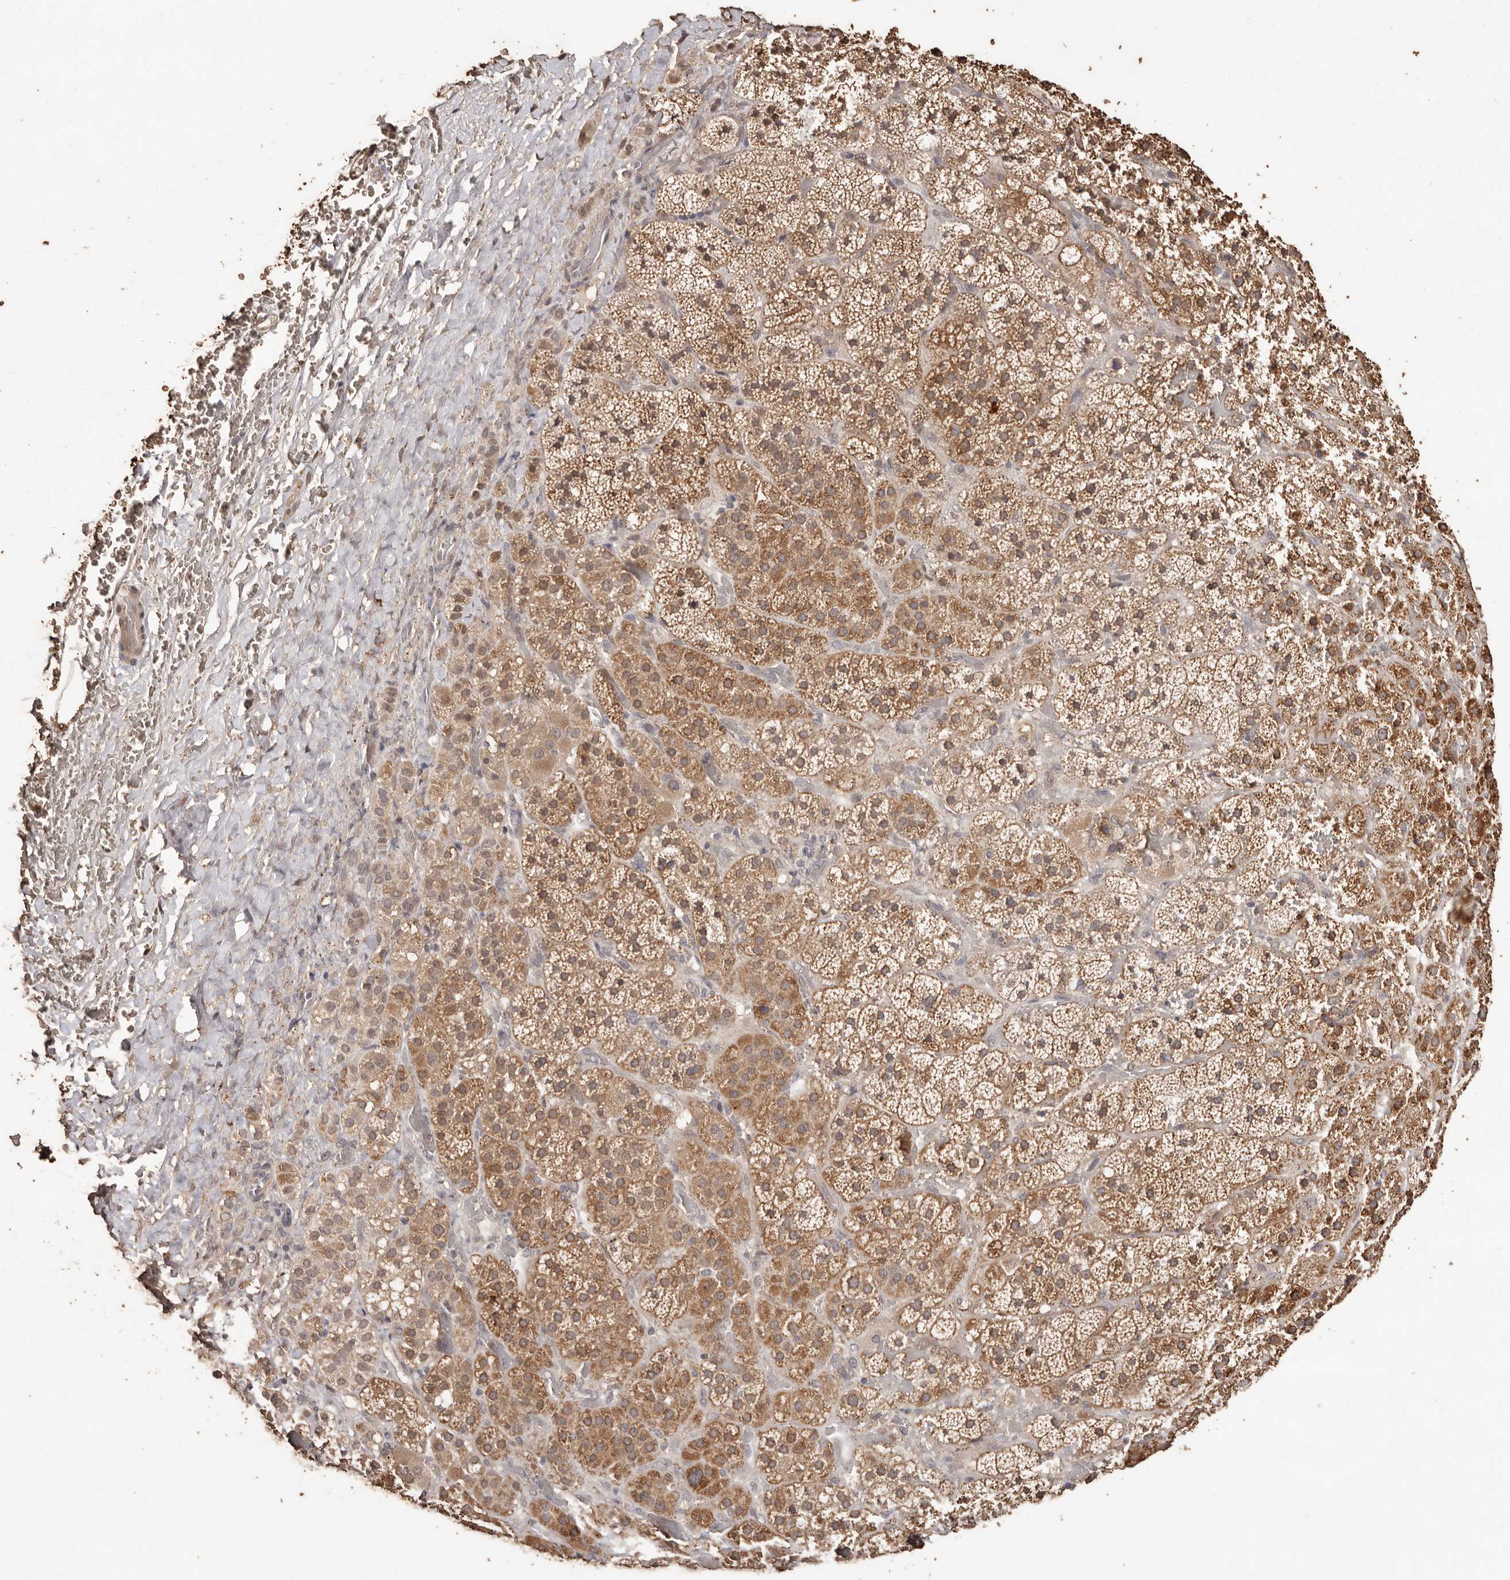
{"staining": {"intensity": "moderate", "quantity": ">75%", "location": "cytoplasmic/membranous"}, "tissue": "adrenal gland", "cell_type": "Glandular cells", "image_type": "normal", "snomed": [{"axis": "morphology", "description": "Normal tissue, NOS"}, {"axis": "topography", "description": "Adrenal gland"}], "caption": "IHC micrograph of unremarkable adrenal gland: adrenal gland stained using IHC reveals medium levels of moderate protein expression localized specifically in the cytoplasmic/membranous of glandular cells, appearing as a cytoplasmic/membranous brown color.", "gene": "PKDCC", "patient": {"sex": "male", "age": 57}}